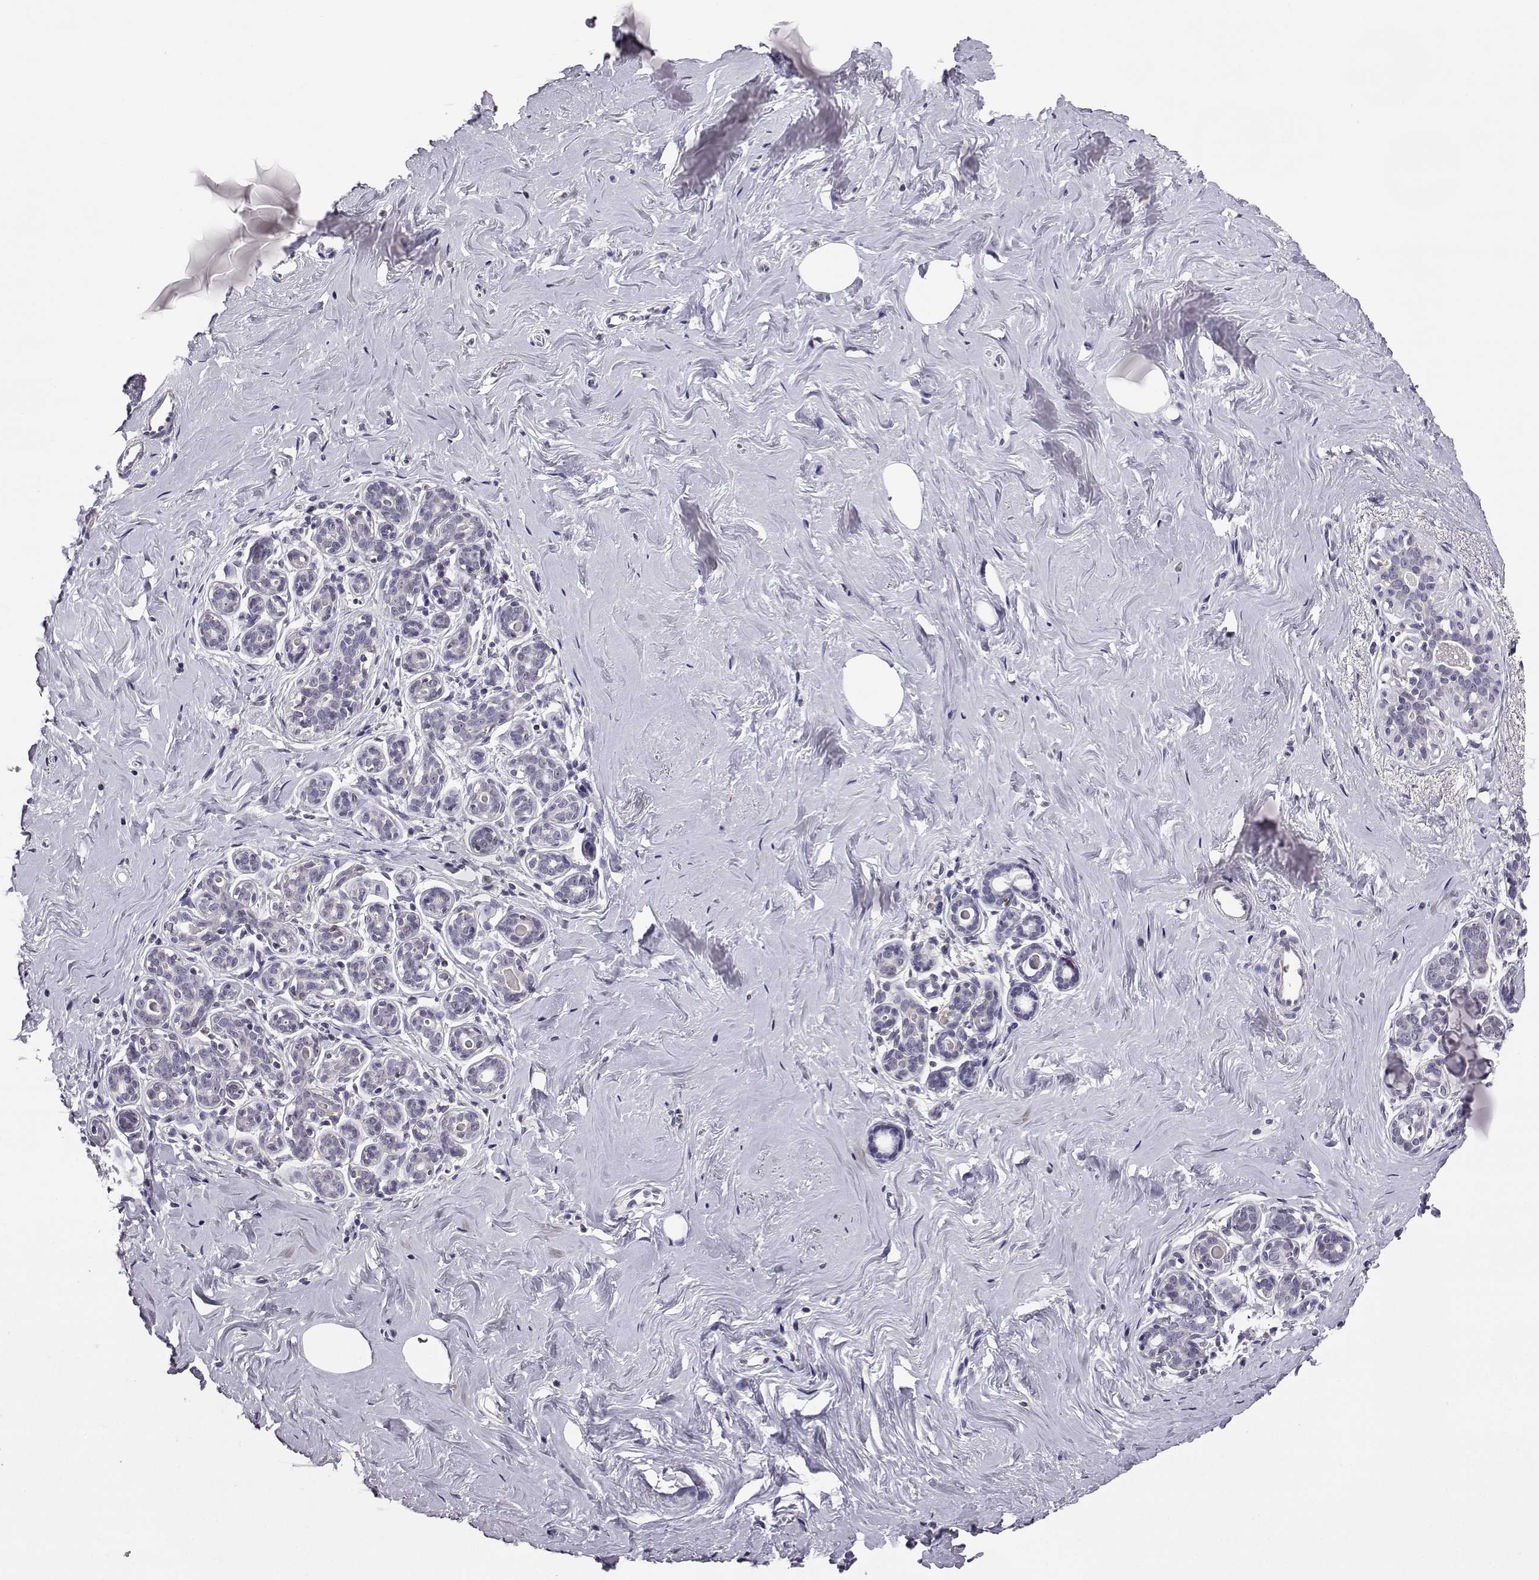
{"staining": {"intensity": "negative", "quantity": "none", "location": "none"}, "tissue": "breast", "cell_type": "Adipocytes", "image_type": "normal", "snomed": [{"axis": "morphology", "description": "Normal tissue, NOS"}, {"axis": "topography", "description": "Skin"}, {"axis": "topography", "description": "Breast"}], "caption": "The photomicrograph displays no staining of adipocytes in normal breast.", "gene": "AKR1B1", "patient": {"sex": "female", "age": 43}}